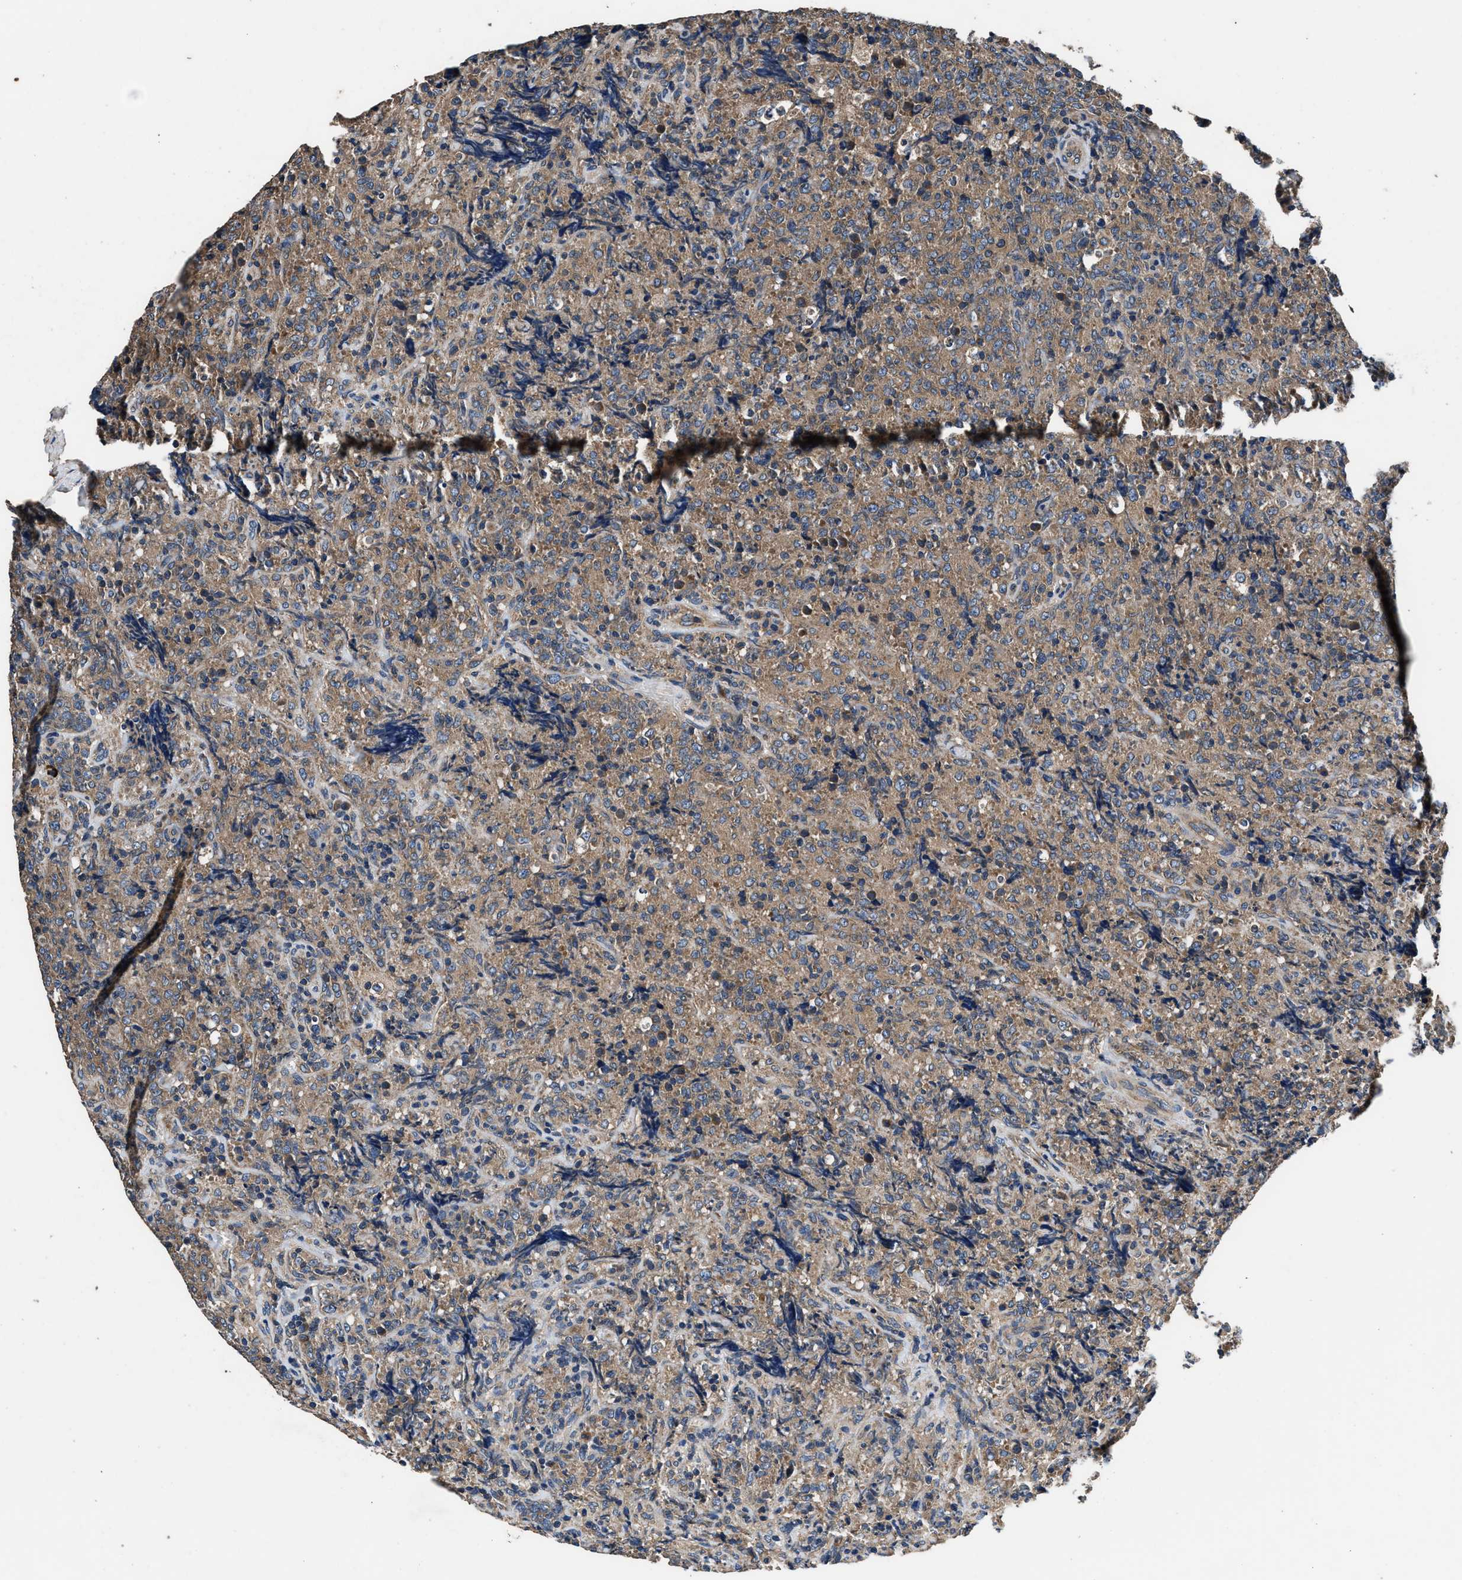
{"staining": {"intensity": "moderate", "quantity": "25%-75%", "location": "cytoplasmic/membranous"}, "tissue": "lymphoma", "cell_type": "Tumor cells", "image_type": "cancer", "snomed": [{"axis": "morphology", "description": "Malignant lymphoma, non-Hodgkin's type, High grade"}, {"axis": "topography", "description": "Tonsil"}], "caption": "Immunohistochemical staining of human lymphoma exhibits moderate cytoplasmic/membranous protein expression in about 25%-75% of tumor cells. The protein is shown in brown color, while the nuclei are stained blue.", "gene": "DHRS7B", "patient": {"sex": "female", "age": 36}}